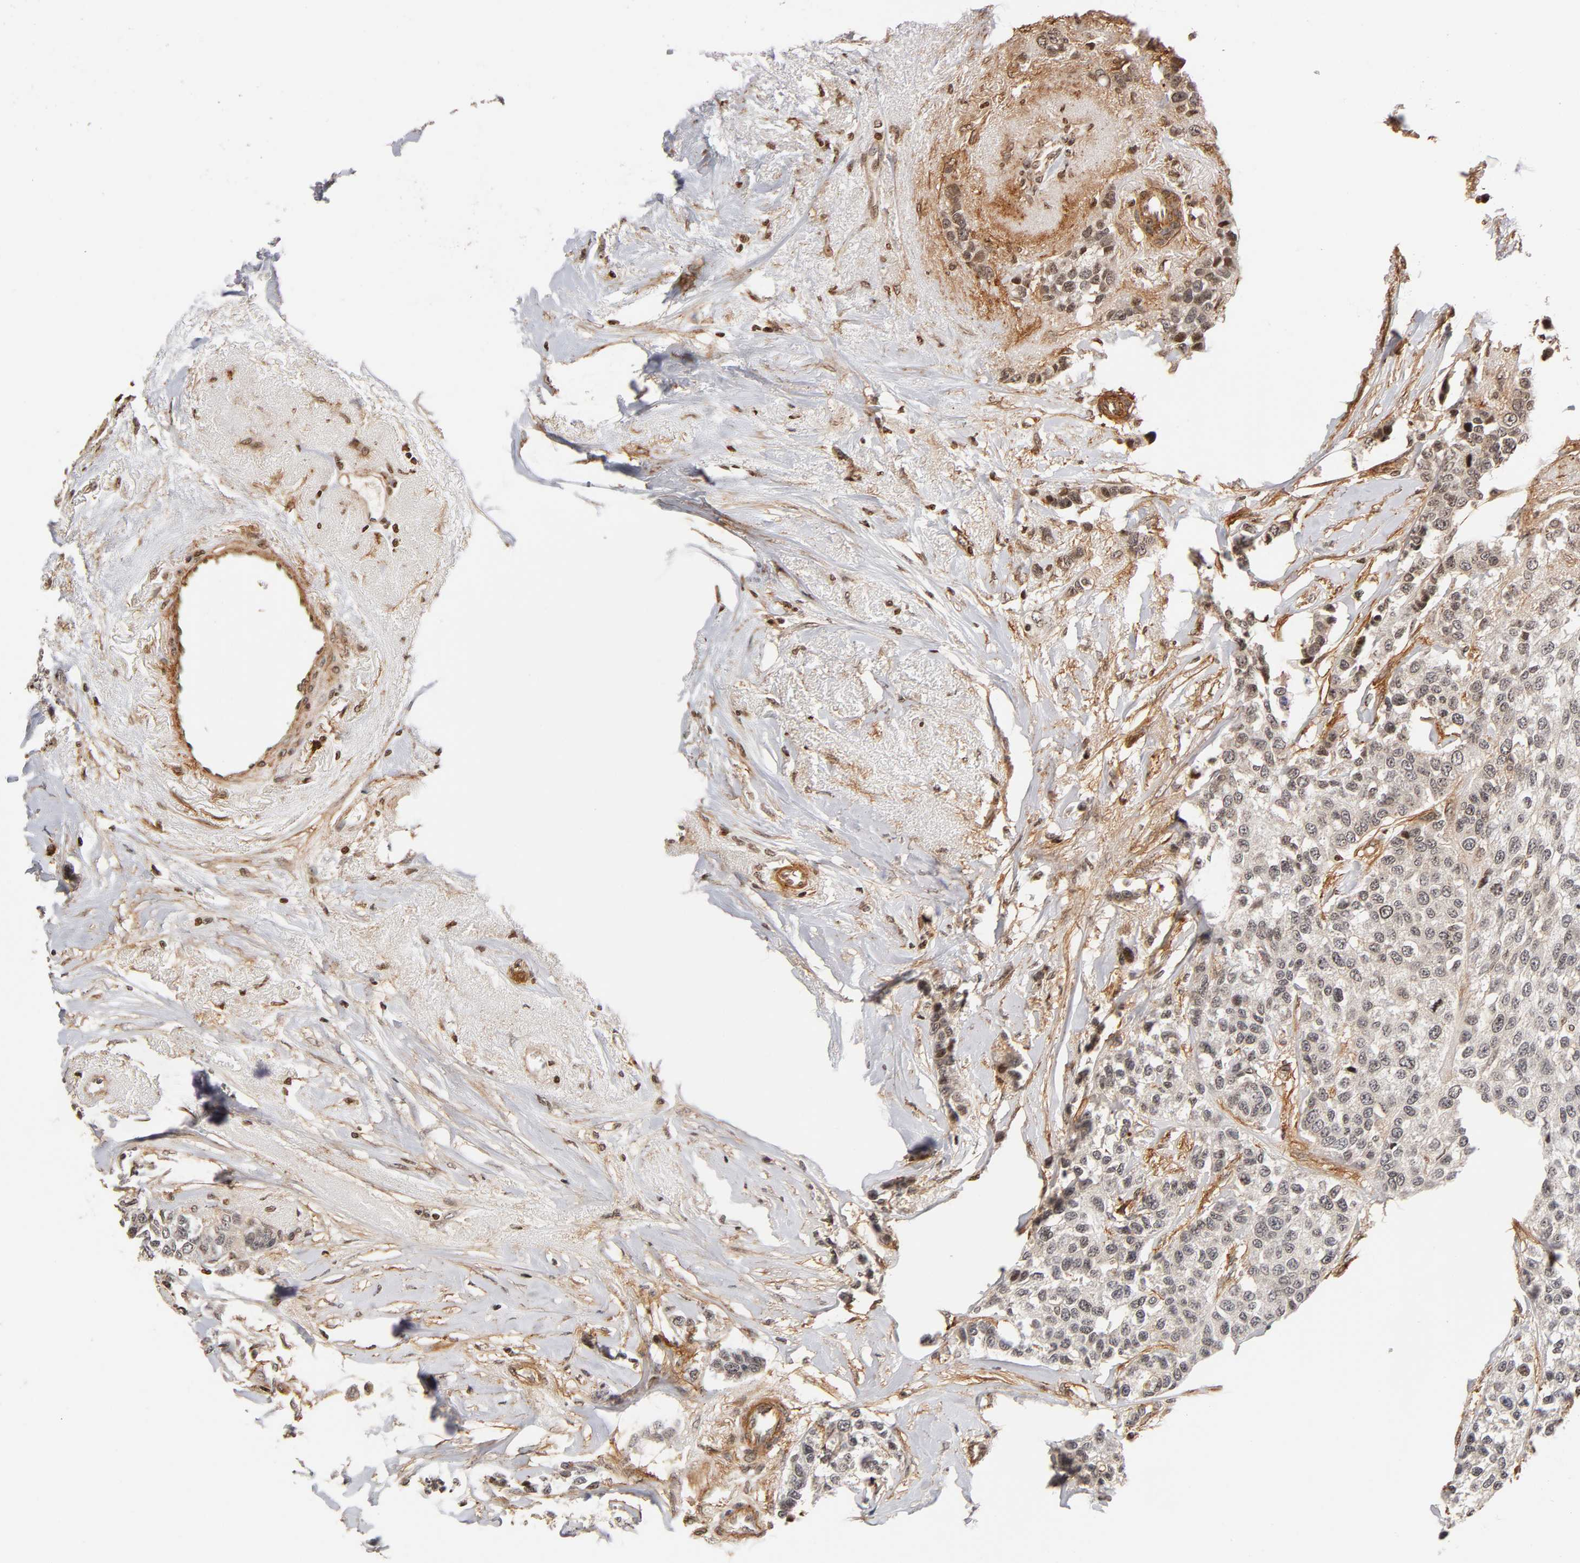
{"staining": {"intensity": "negative", "quantity": "none", "location": "none"}, "tissue": "breast cancer", "cell_type": "Tumor cells", "image_type": "cancer", "snomed": [{"axis": "morphology", "description": "Duct carcinoma"}, {"axis": "topography", "description": "Breast"}], "caption": "Protein analysis of breast cancer shows no significant expression in tumor cells. (Brightfield microscopy of DAB immunohistochemistry (IHC) at high magnification).", "gene": "ITGAV", "patient": {"sex": "female", "age": 51}}